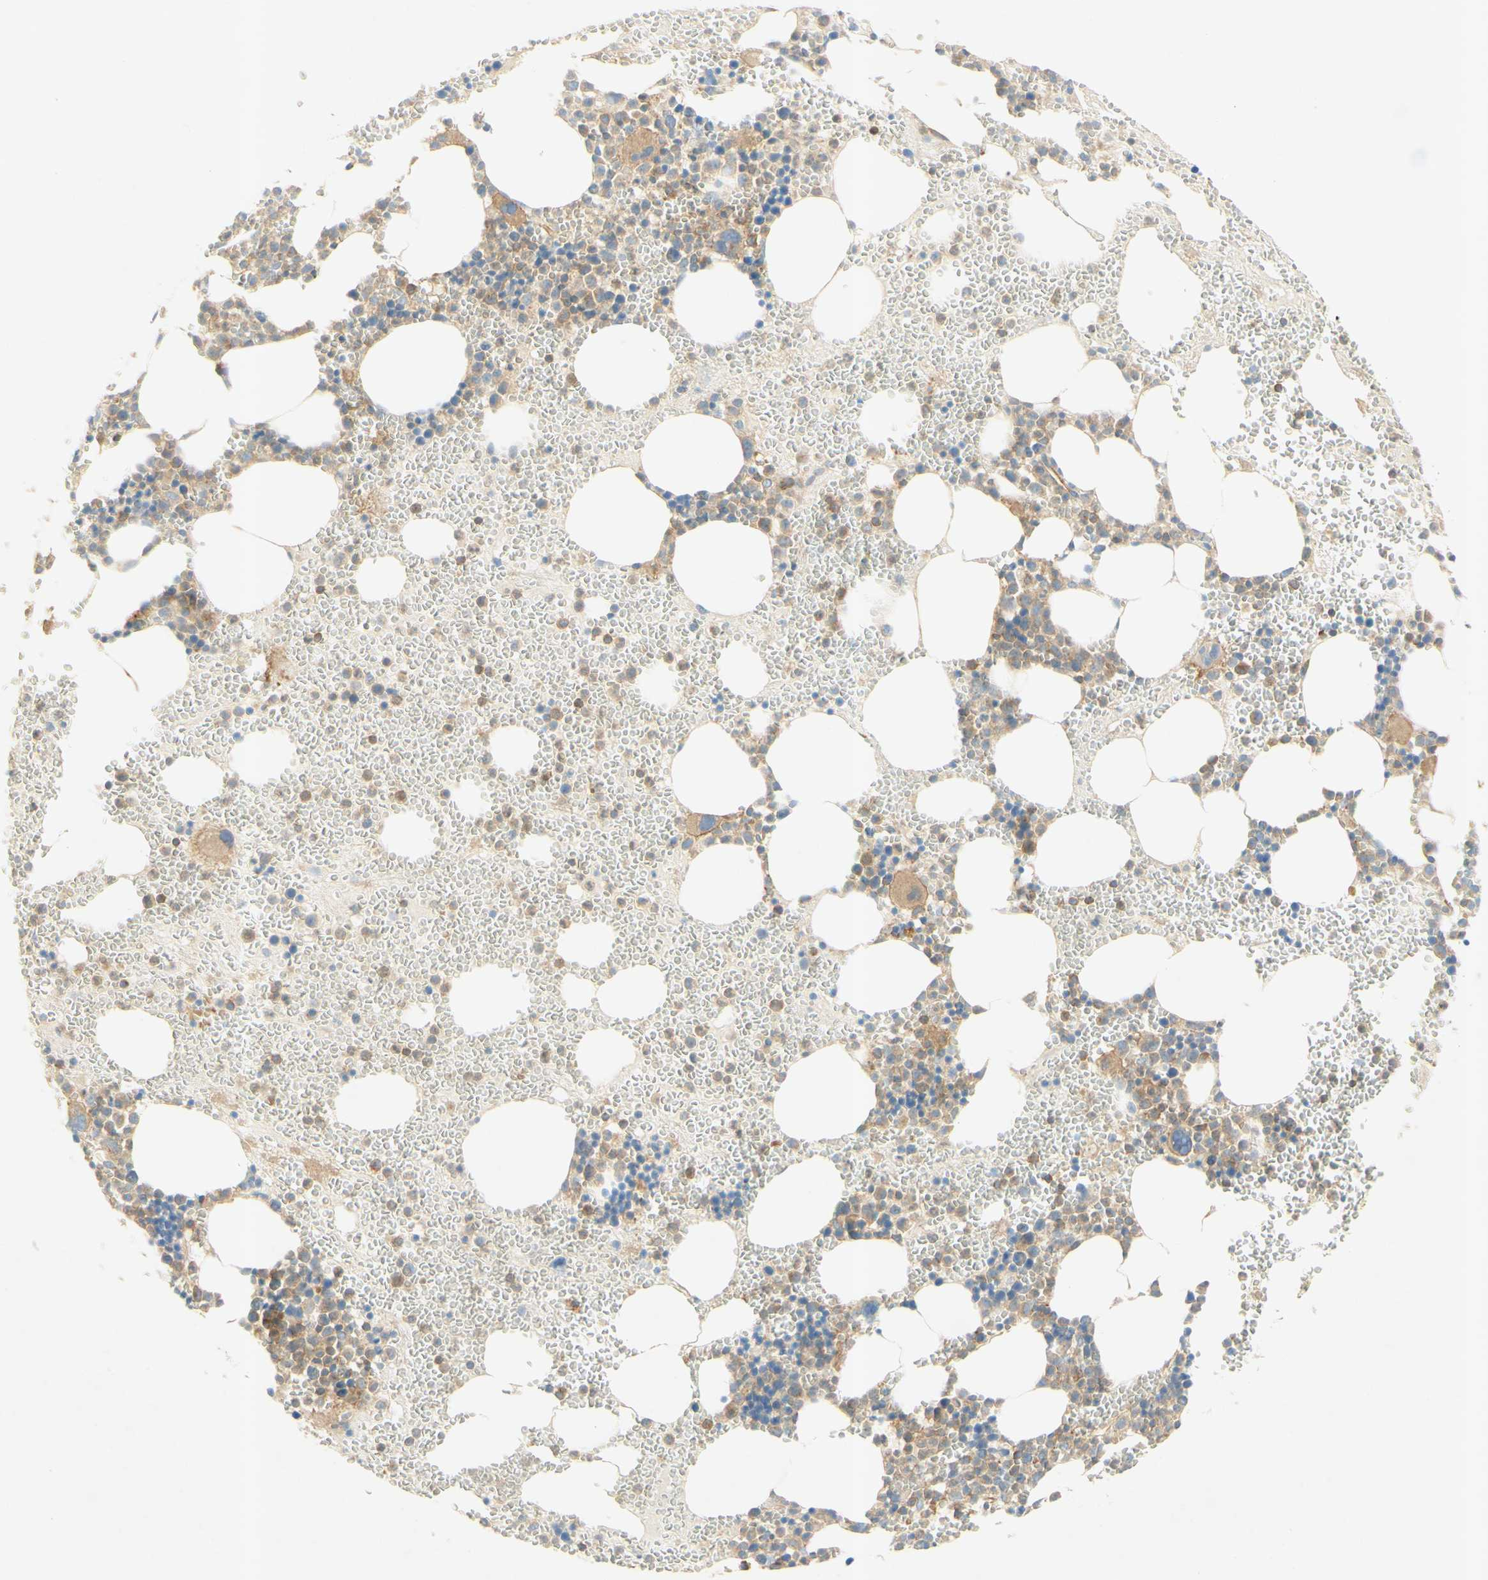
{"staining": {"intensity": "moderate", "quantity": "25%-75%", "location": "cytoplasmic/membranous"}, "tissue": "bone marrow", "cell_type": "Hematopoietic cells", "image_type": "normal", "snomed": [{"axis": "morphology", "description": "Normal tissue, NOS"}, {"axis": "morphology", "description": "Inflammation, NOS"}, {"axis": "topography", "description": "Bone marrow"}], "caption": "High-power microscopy captured an immunohistochemistry photomicrograph of normal bone marrow, revealing moderate cytoplasmic/membranous positivity in about 25%-75% of hematopoietic cells.", "gene": "IKBKG", "patient": {"sex": "female", "age": 76}}